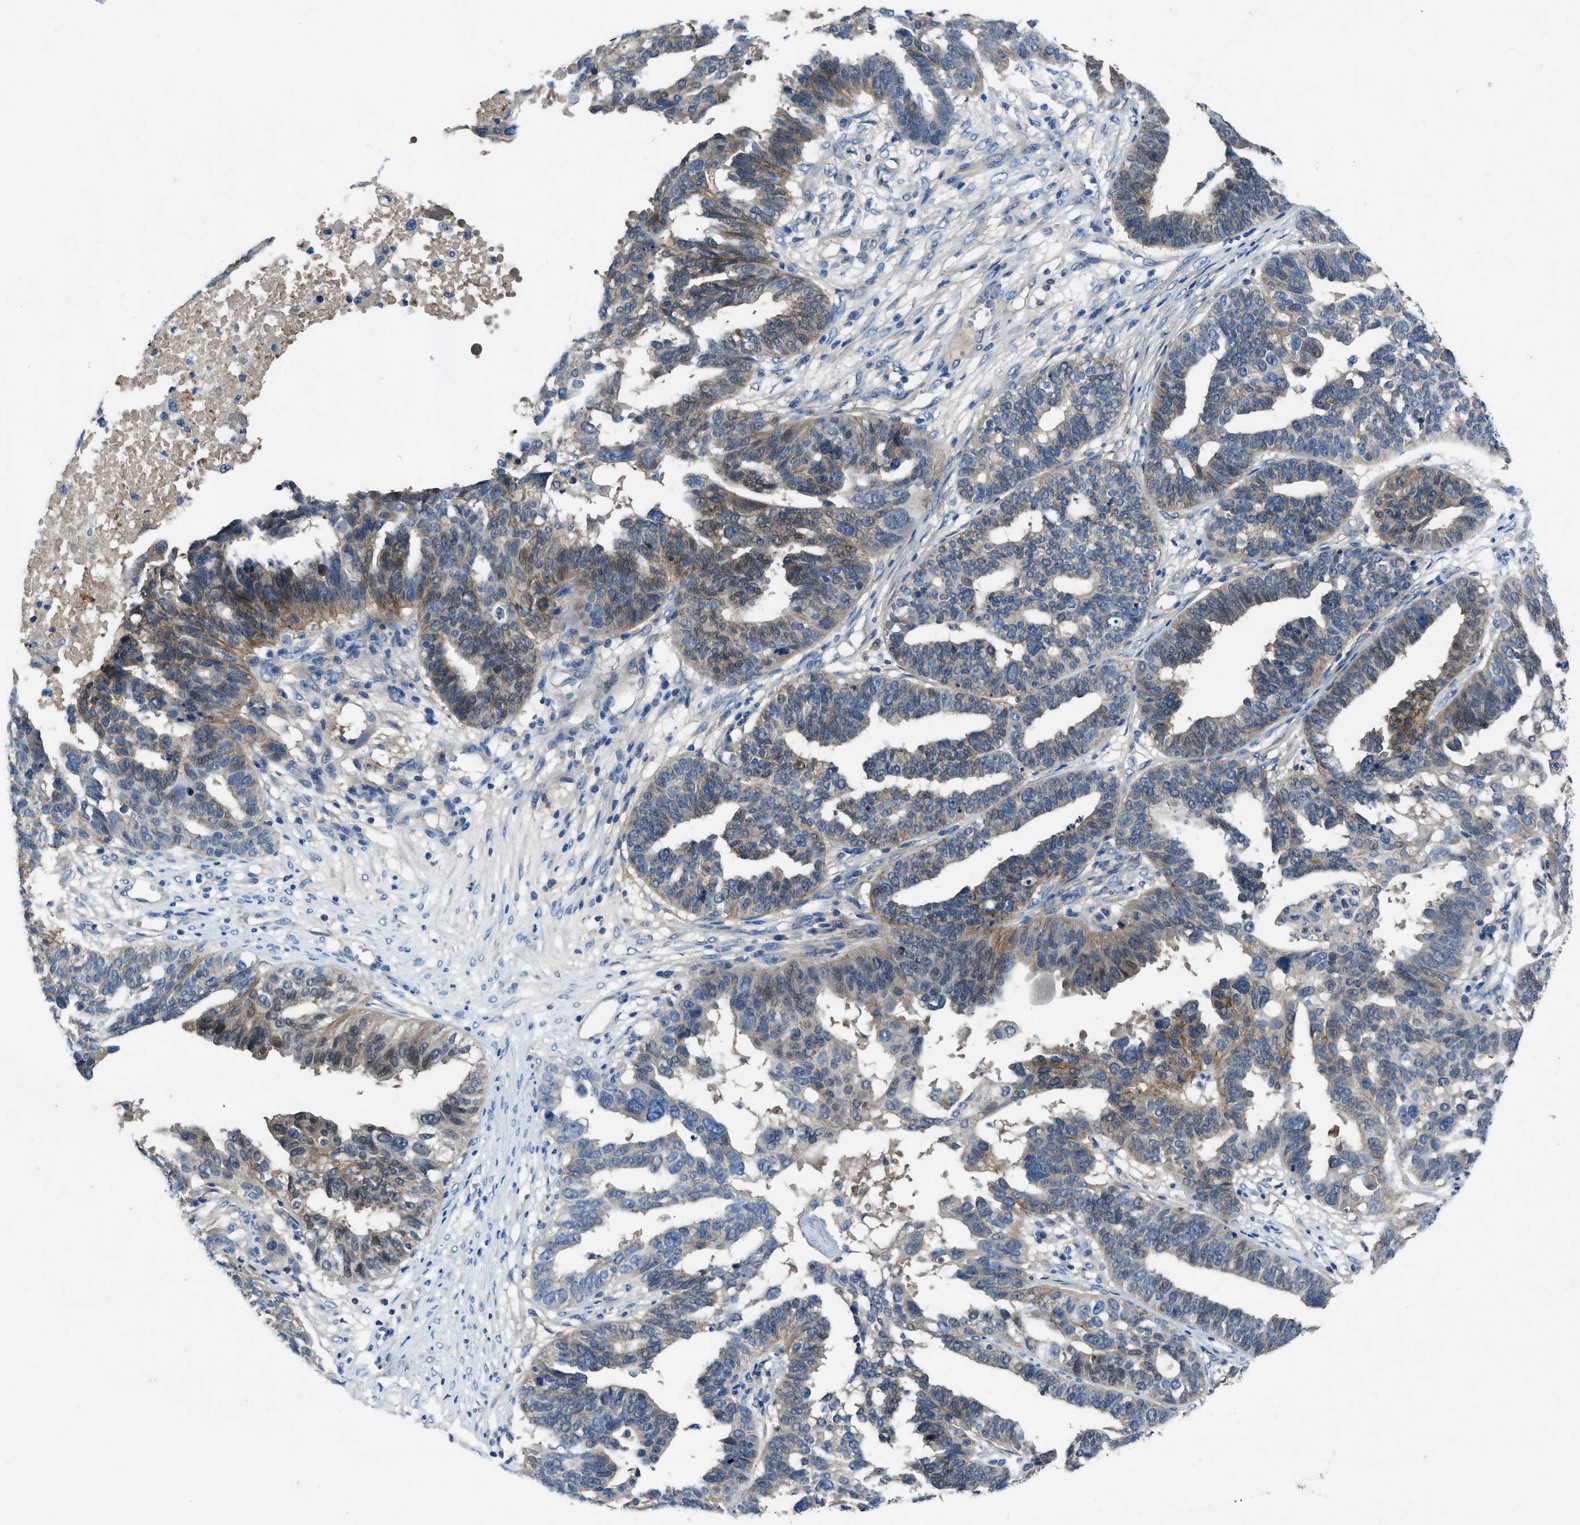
{"staining": {"intensity": "weak", "quantity": "<25%", "location": "cytoplasmic/membranous"}, "tissue": "ovarian cancer", "cell_type": "Tumor cells", "image_type": "cancer", "snomed": [{"axis": "morphology", "description": "Cystadenocarcinoma, serous, NOS"}, {"axis": "topography", "description": "Ovary"}], "caption": "Tumor cells show no significant staining in ovarian serous cystadenocarcinoma. The staining is performed using DAB (3,3'-diaminobenzidine) brown chromogen with nuclei counter-stained in using hematoxylin.", "gene": "PTGFRN", "patient": {"sex": "female", "age": 59}}